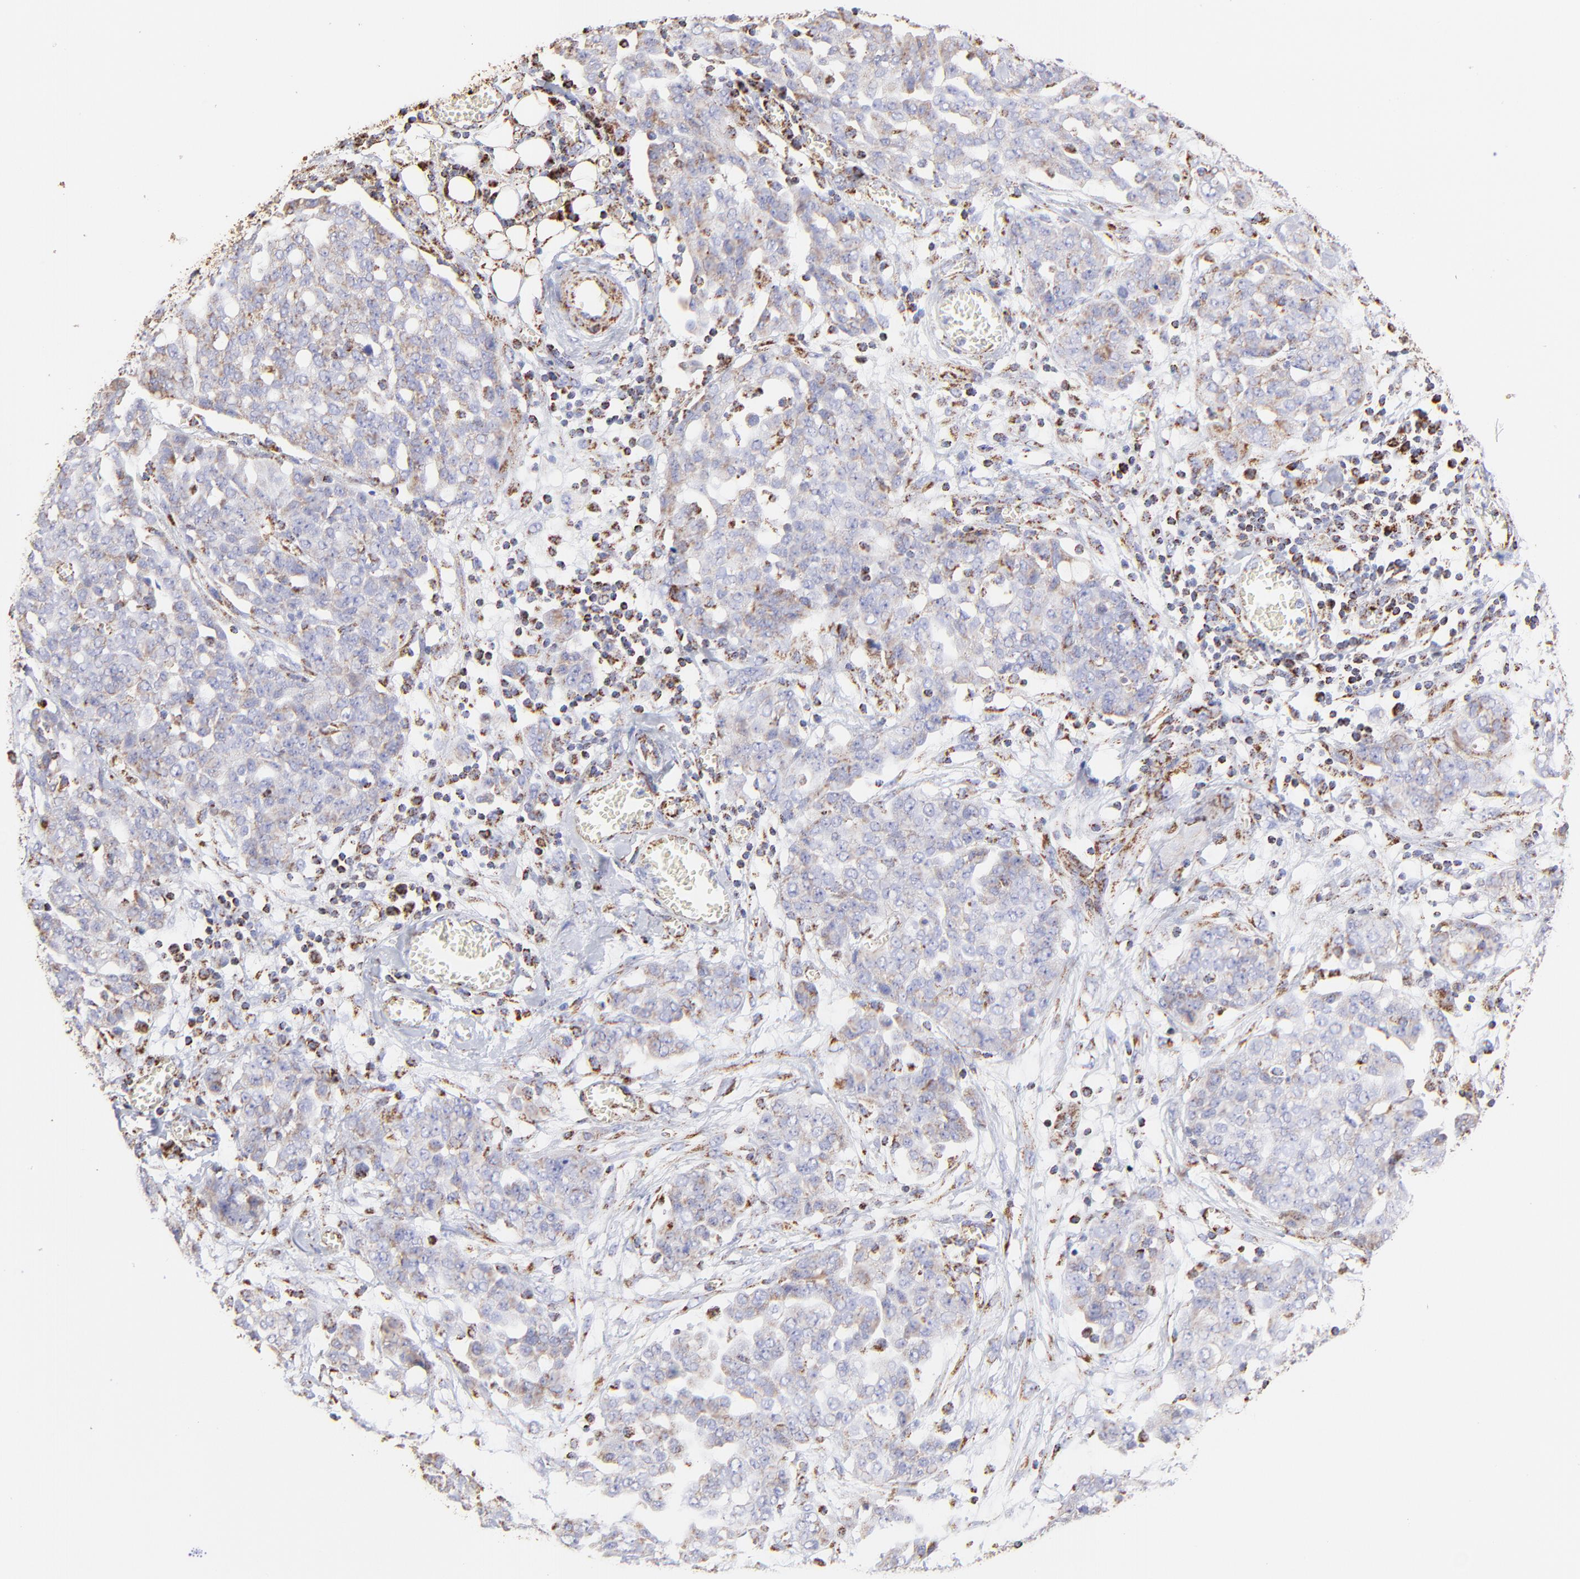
{"staining": {"intensity": "weak", "quantity": "25%-75%", "location": "cytoplasmic/membranous"}, "tissue": "ovarian cancer", "cell_type": "Tumor cells", "image_type": "cancer", "snomed": [{"axis": "morphology", "description": "Cystadenocarcinoma, serous, NOS"}, {"axis": "topography", "description": "Soft tissue"}, {"axis": "topography", "description": "Ovary"}], "caption": "Ovarian cancer stained for a protein (brown) demonstrates weak cytoplasmic/membranous positive positivity in approximately 25%-75% of tumor cells.", "gene": "ECH1", "patient": {"sex": "female", "age": 57}}